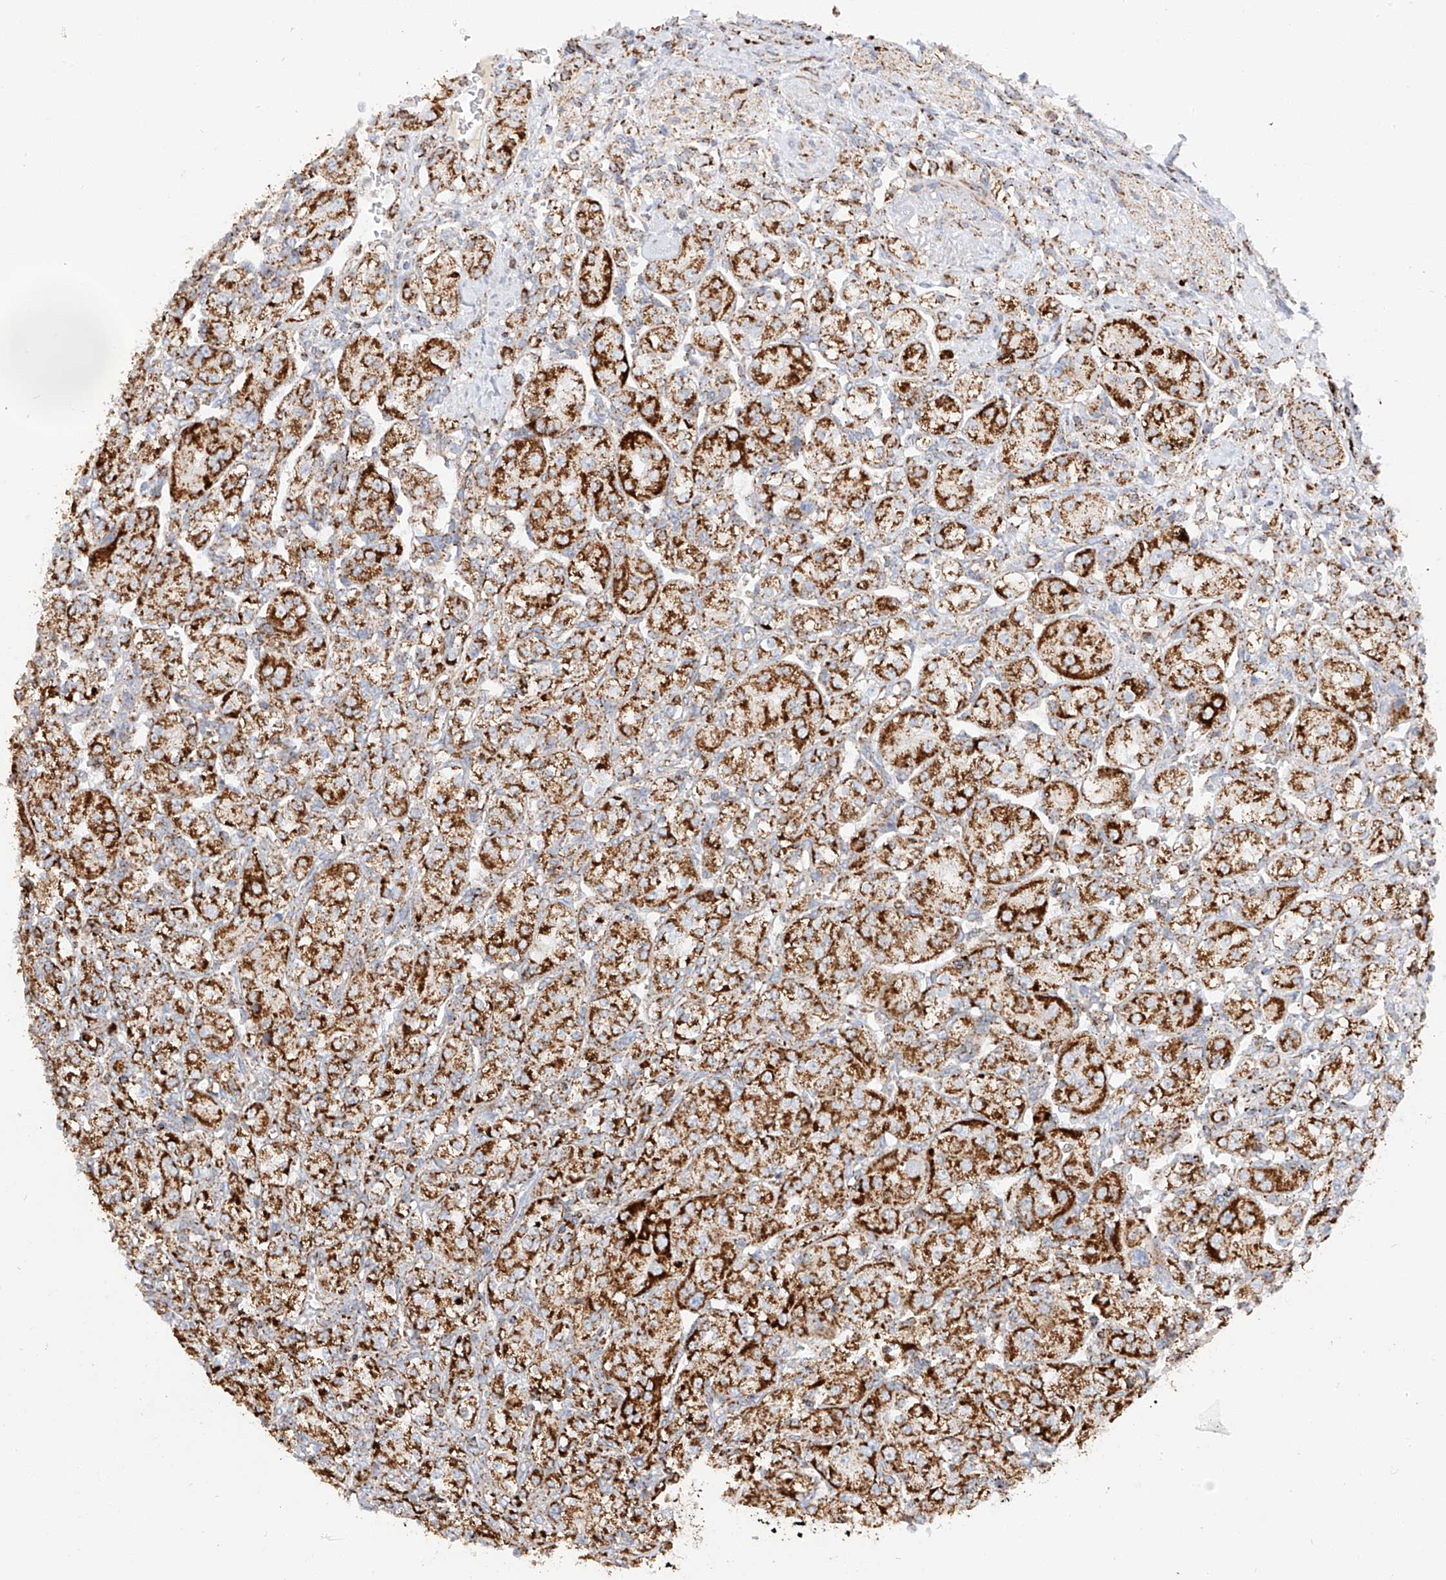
{"staining": {"intensity": "strong", "quantity": ">75%", "location": "cytoplasmic/membranous"}, "tissue": "renal cancer", "cell_type": "Tumor cells", "image_type": "cancer", "snomed": [{"axis": "morphology", "description": "Adenocarcinoma, NOS"}, {"axis": "topography", "description": "Kidney"}], "caption": "The immunohistochemical stain labels strong cytoplasmic/membranous staining in tumor cells of renal adenocarcinoma tissue. (DAB IHC, brown staining for protein, blue staining for nuclei).", "gene": "TTC27", "patient": {"sex": "male", "age": 77}}